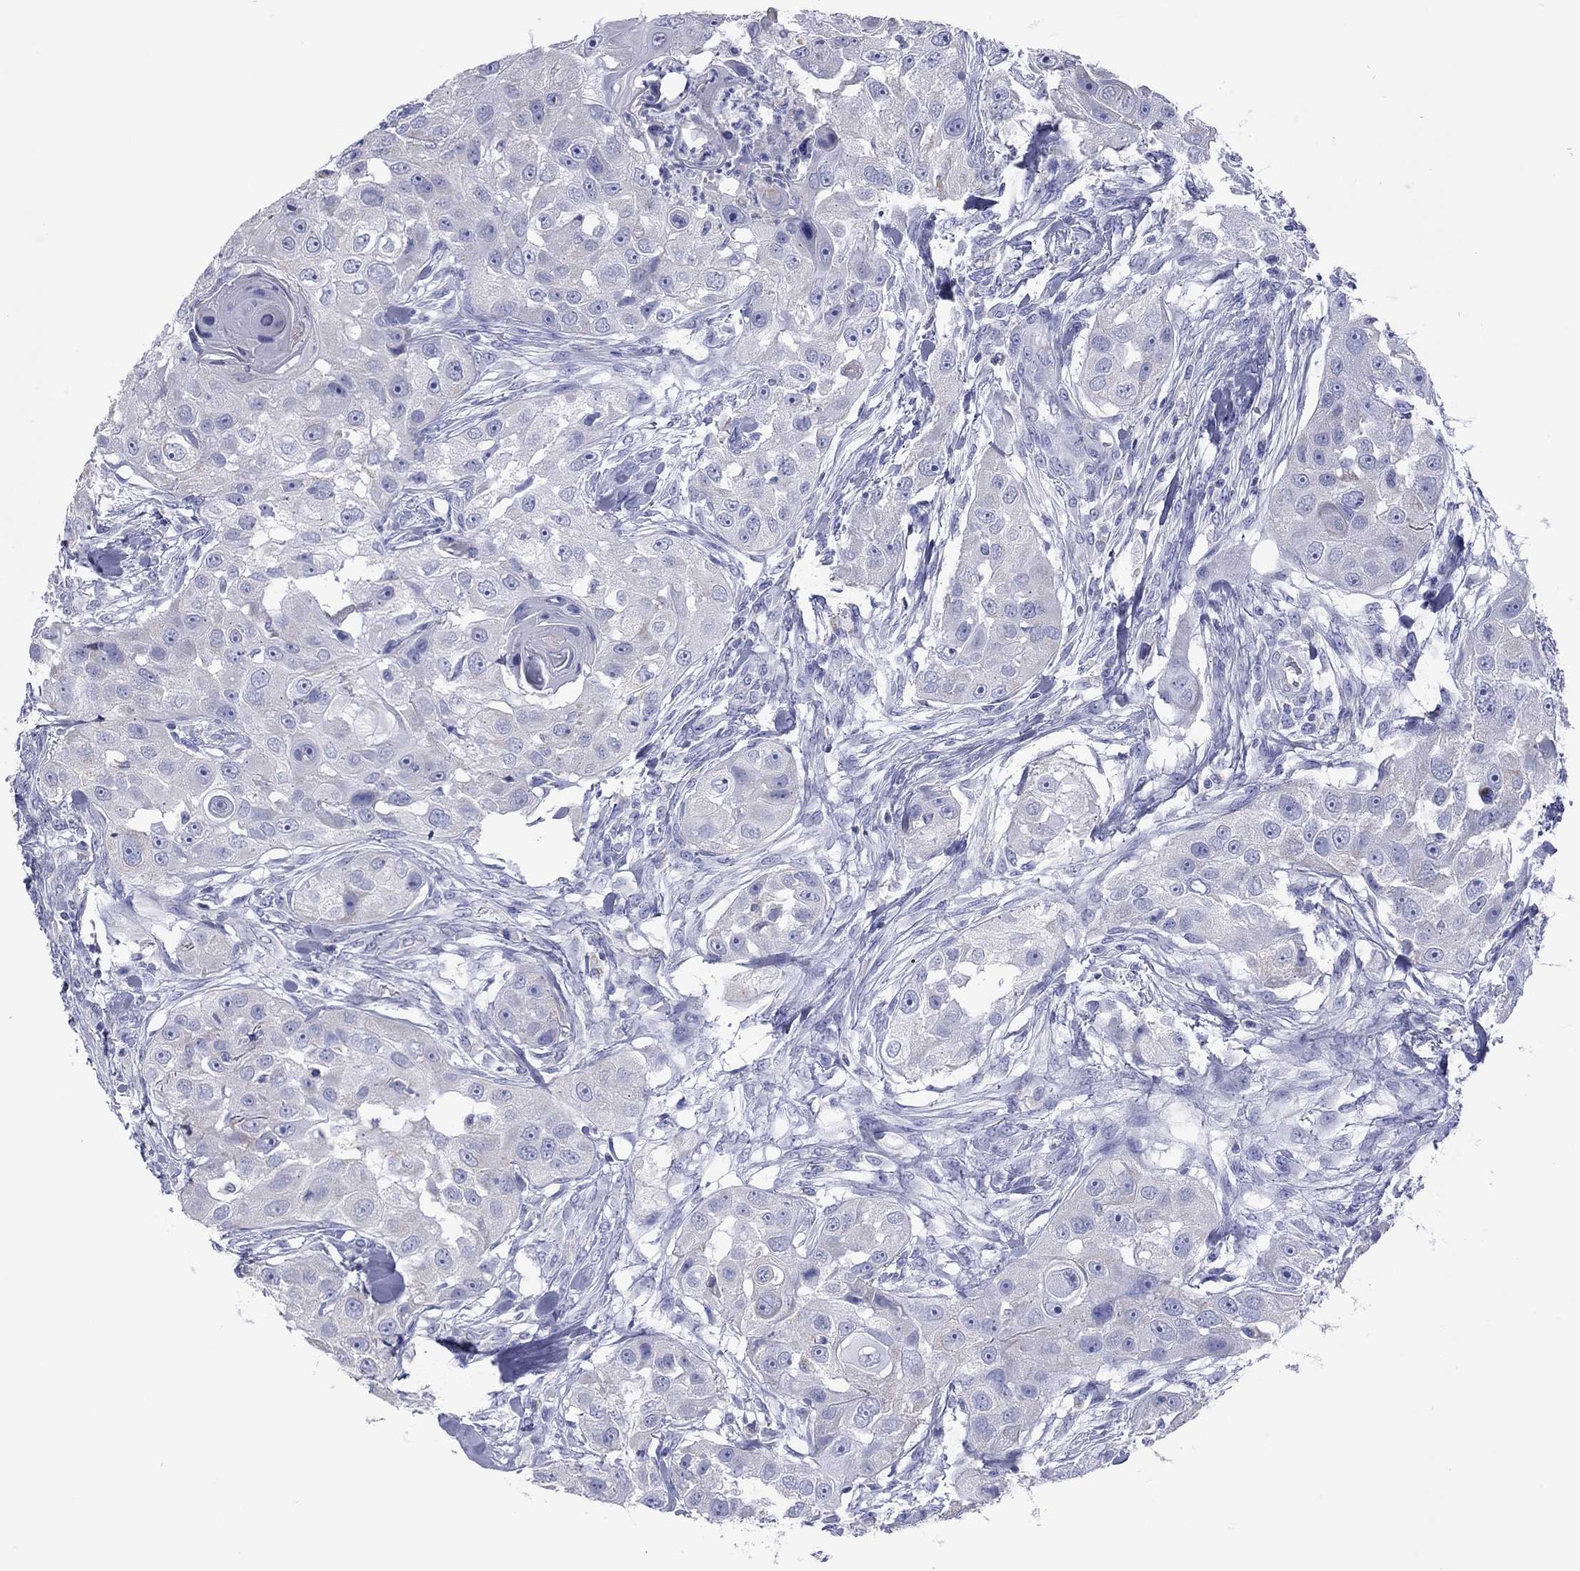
{"staining": {"intensity": "negative", "quantity": "none", "location": "none"}, "tissue": "head and neck cancer", "cell_type": "Tumor cells", "image_type": "cancer", "snomed": [{"axis": "morphology", "description": "Squamous cell carcinoma, NOS"}, {"axis": "topography", "description": "Head-Neck"}], "caption": "A high-resolution micrograph shows immunohistochemistry staining of head and neck cancer (squamous cell carcinoma), which displays no significant expression in tumor cells.", "gene": "VSIG10", "patient": {"sex": "male", "age": 51}}